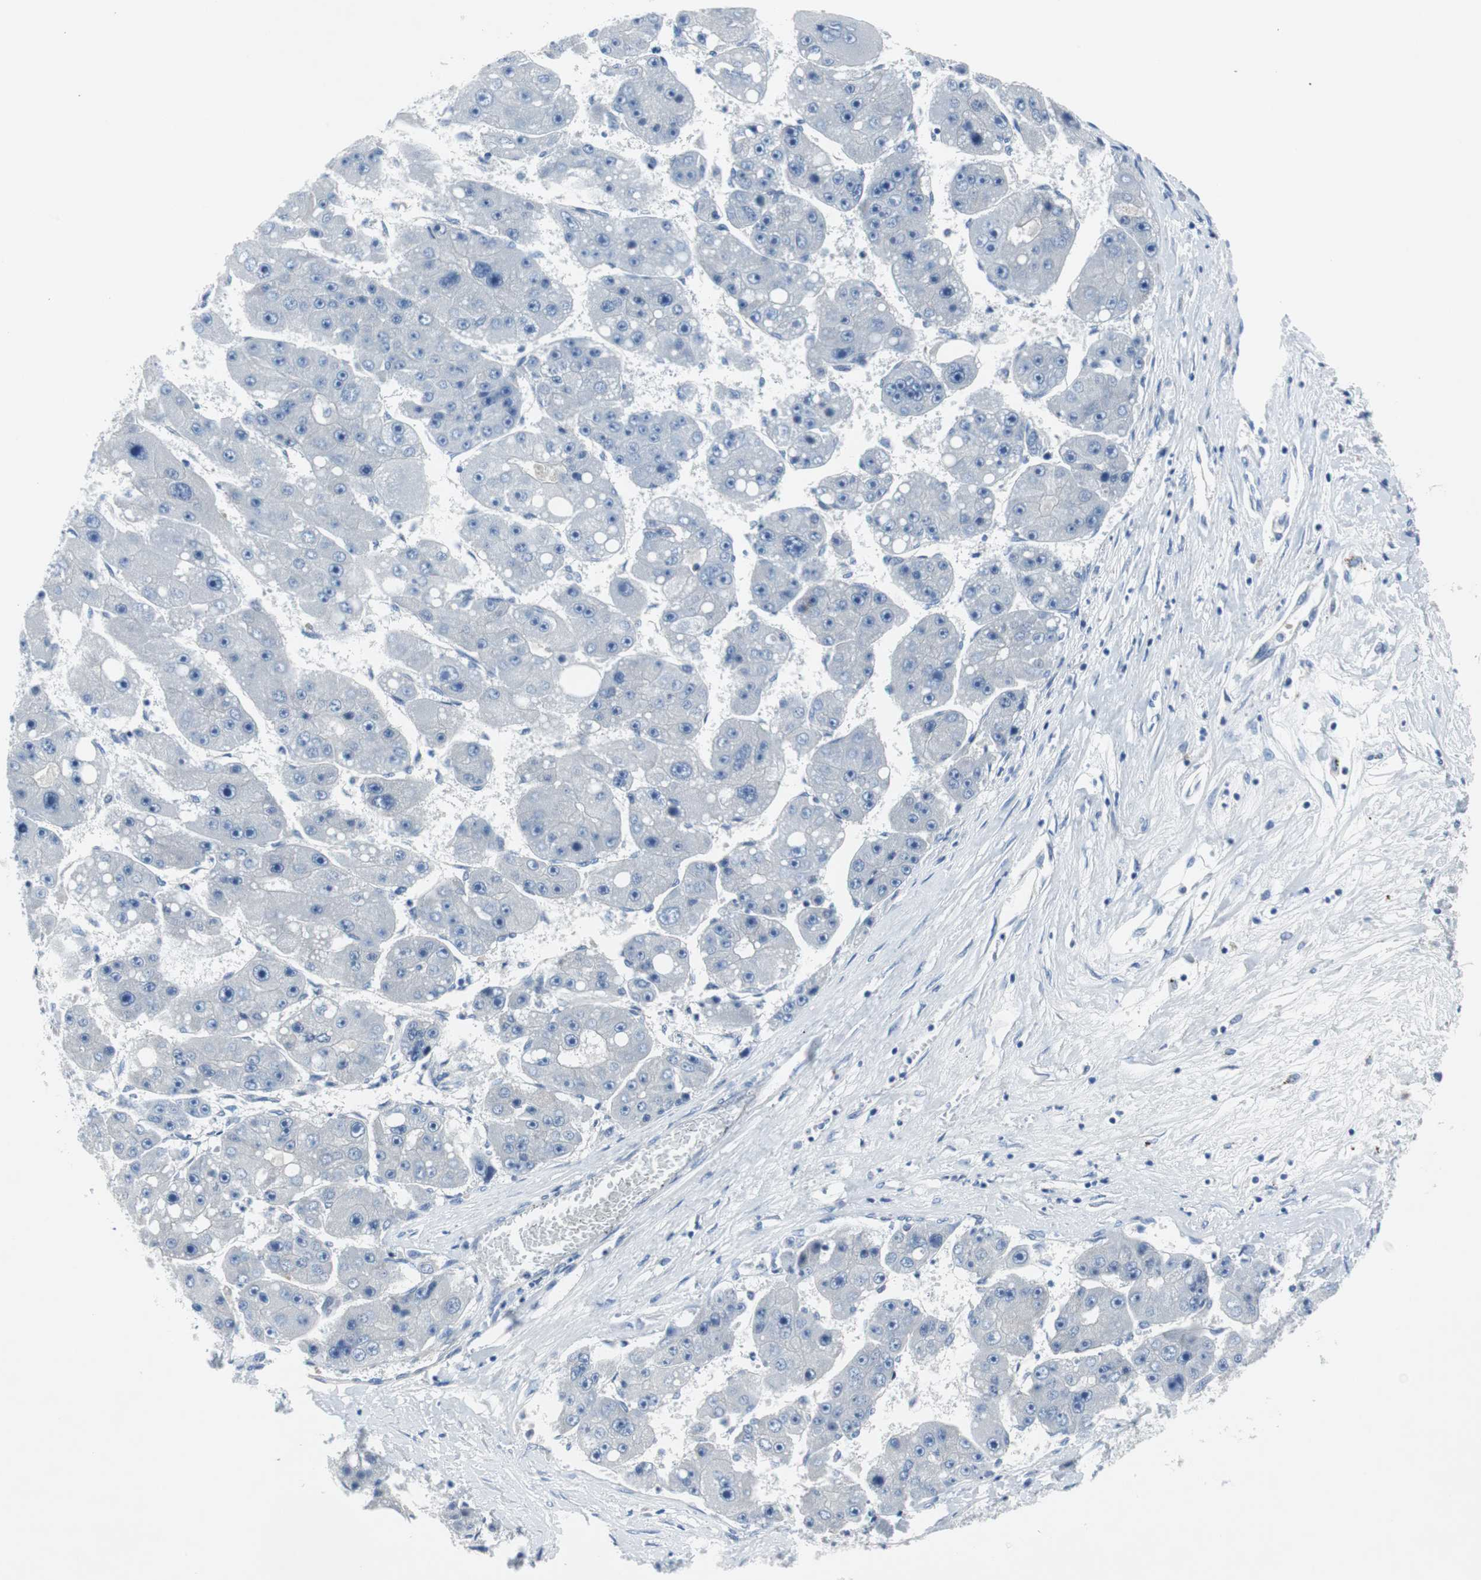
{"staining": {"intensity": "negative", "quantity": "none", "location": "none"}, "tissue": "liver cancer", "cell_type": "Tumor cells", "image_type": "cancer", "snomed": [{"axis": "morphology", "description": "Carcinoma, Hepatocellular, NOS"}, {"axis": "topography", "description": "Liver"}], "caption": "Immunohistochemistry (IHC) micrograph of neoplastic tissue: liver cancer (hepatocellular carcinoma) stained with DAB (3,3'-diaminobenzidine) reveals no significant protein expression in tumor cells. The staining is performed using DAB brown chromogen with nuclei counter-stained in using hematoxylin.", "gene": "EEF2K", "patient": {"sex": "female", "age": 61}}